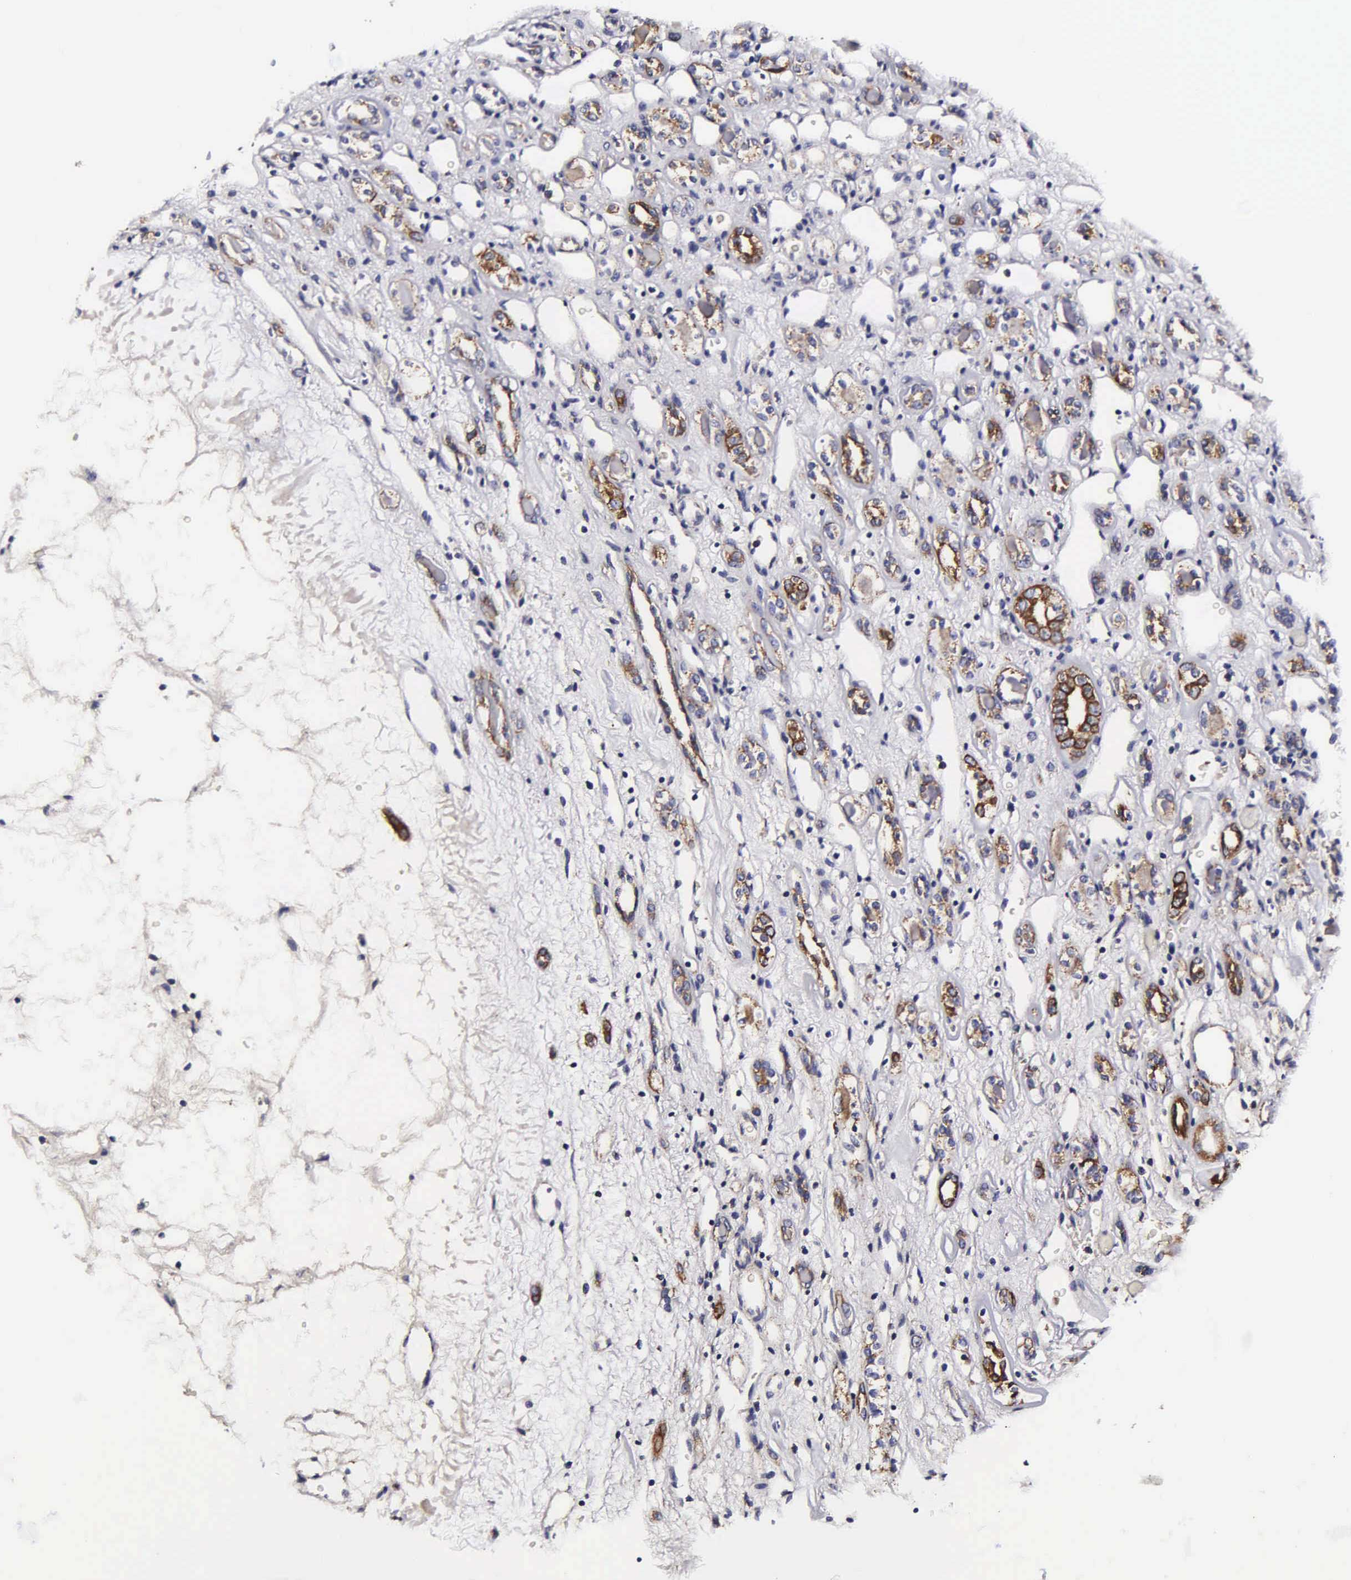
{"staining": {"intensity": "weak", "quantity": "25%-75%", "location": "cytoplasmic/membranous"}, "tissue": "renal cancer", "cell_type": "Tumor cells", "image_type": "cancer", "snomed": [{"axis": "morphology", "description": "Adenocarcinoma, NOS"}, {"axis": "topography", "description": "Kidney"}], "caption": "Protein analysis of renal cancer tissue displays weak cytoplasmic/membranous staining in approximately 25%-75% of tumor cells. (DAB (3,3'-diaminobenzidine) = brown stain, brightfield microscopy at high magnification).", "gene": "PSMA3", "patient": {"sex": "female", "age": 60}}